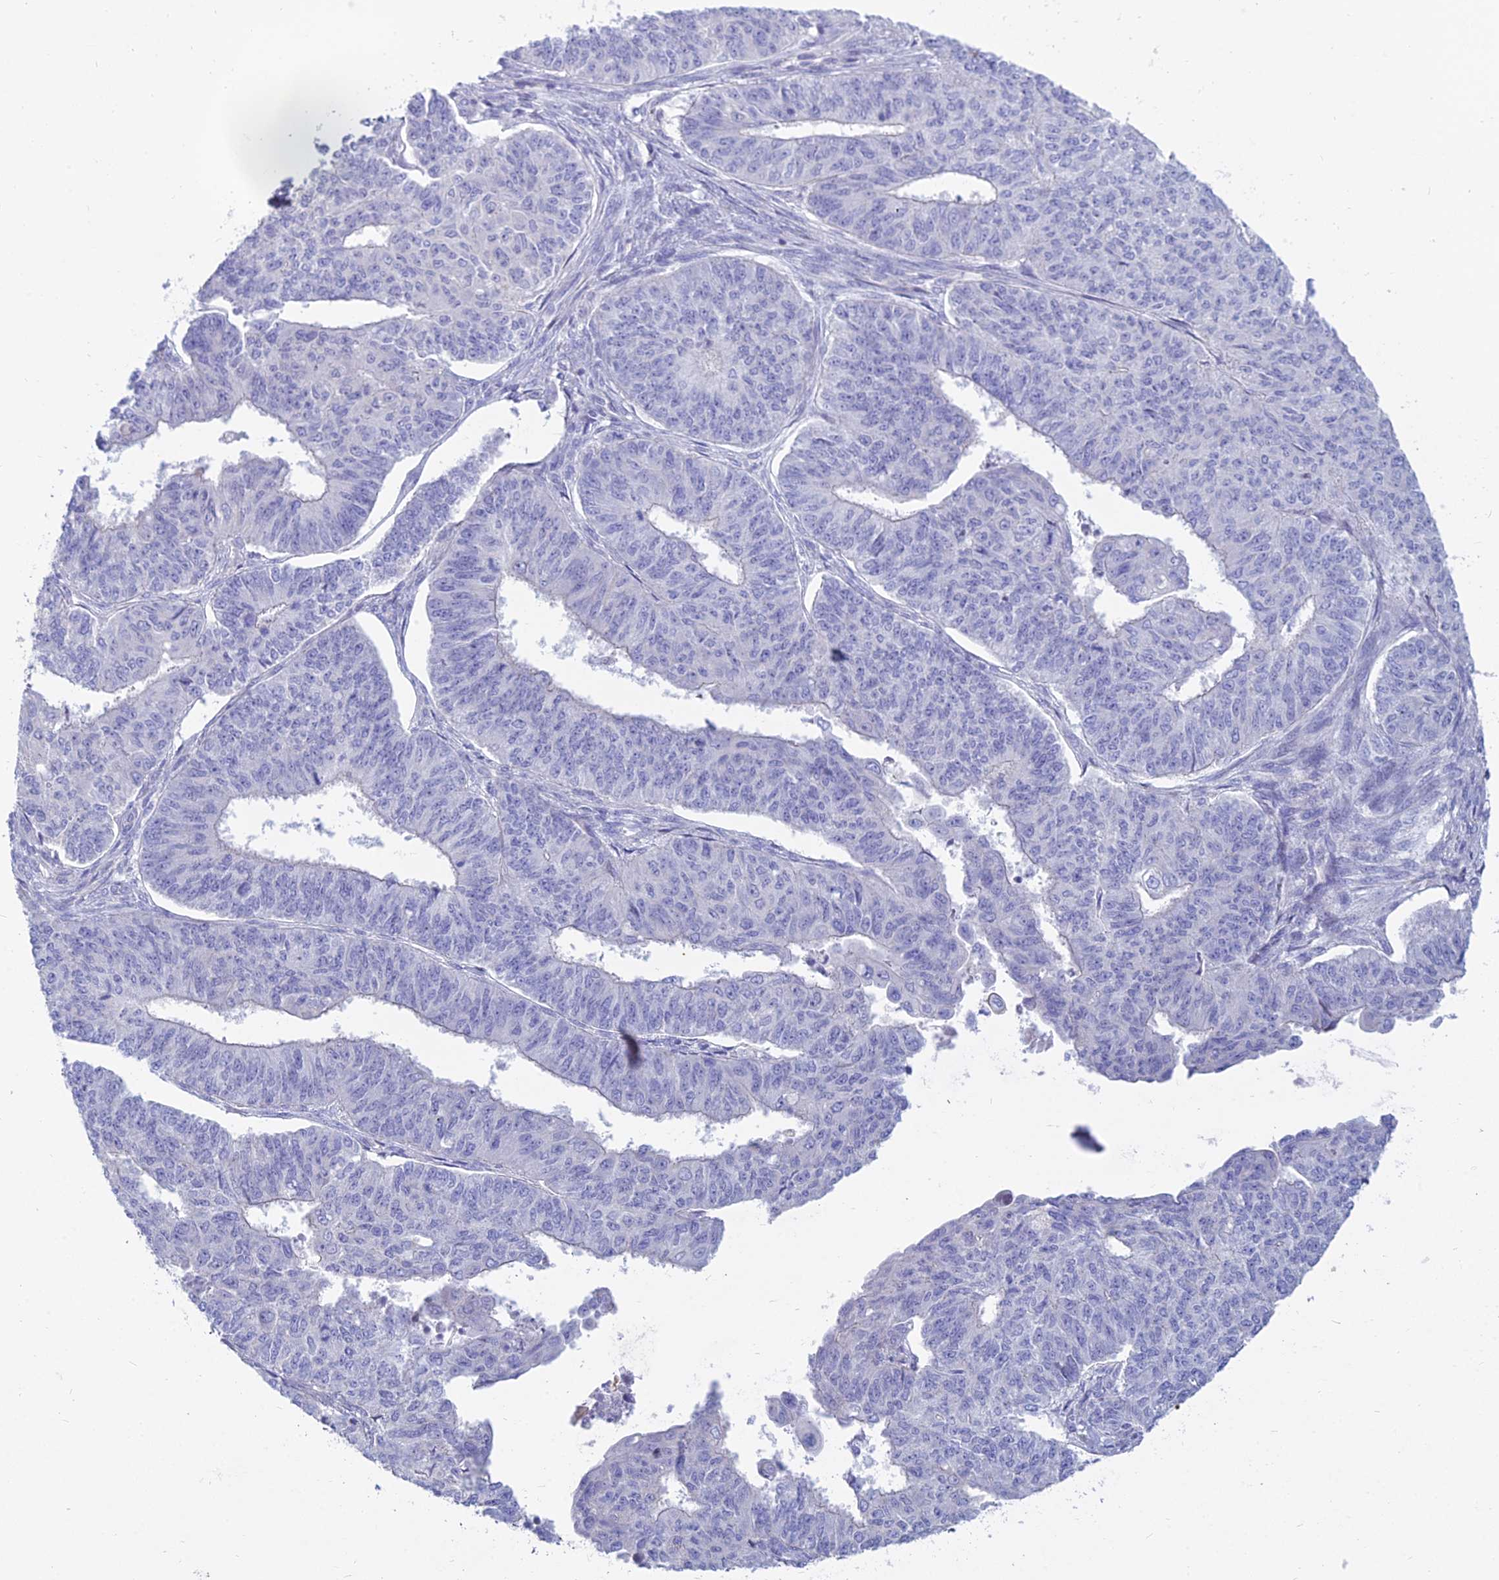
{"staining": {"intensity": "negative", "quantity": "none", "location": "none"}, "tissue": "endometrial cancer", "cell_type": "Tumor cells", "image_type": "cancer", "snomed": [{"axis": "morphology", "description": "Adenocarcinoma, NOS"}, {"axis": "topography", "description": "Endometrium"}], "caption": "There is no significant staining in tumor cells of endometrial cancer. (Brightfield microscopy of DAB (3,3'-diaminobenzidine) IHC at high magnification).", "gene": "SMIM24", "patient": {"sex": "female", "age": 32}}